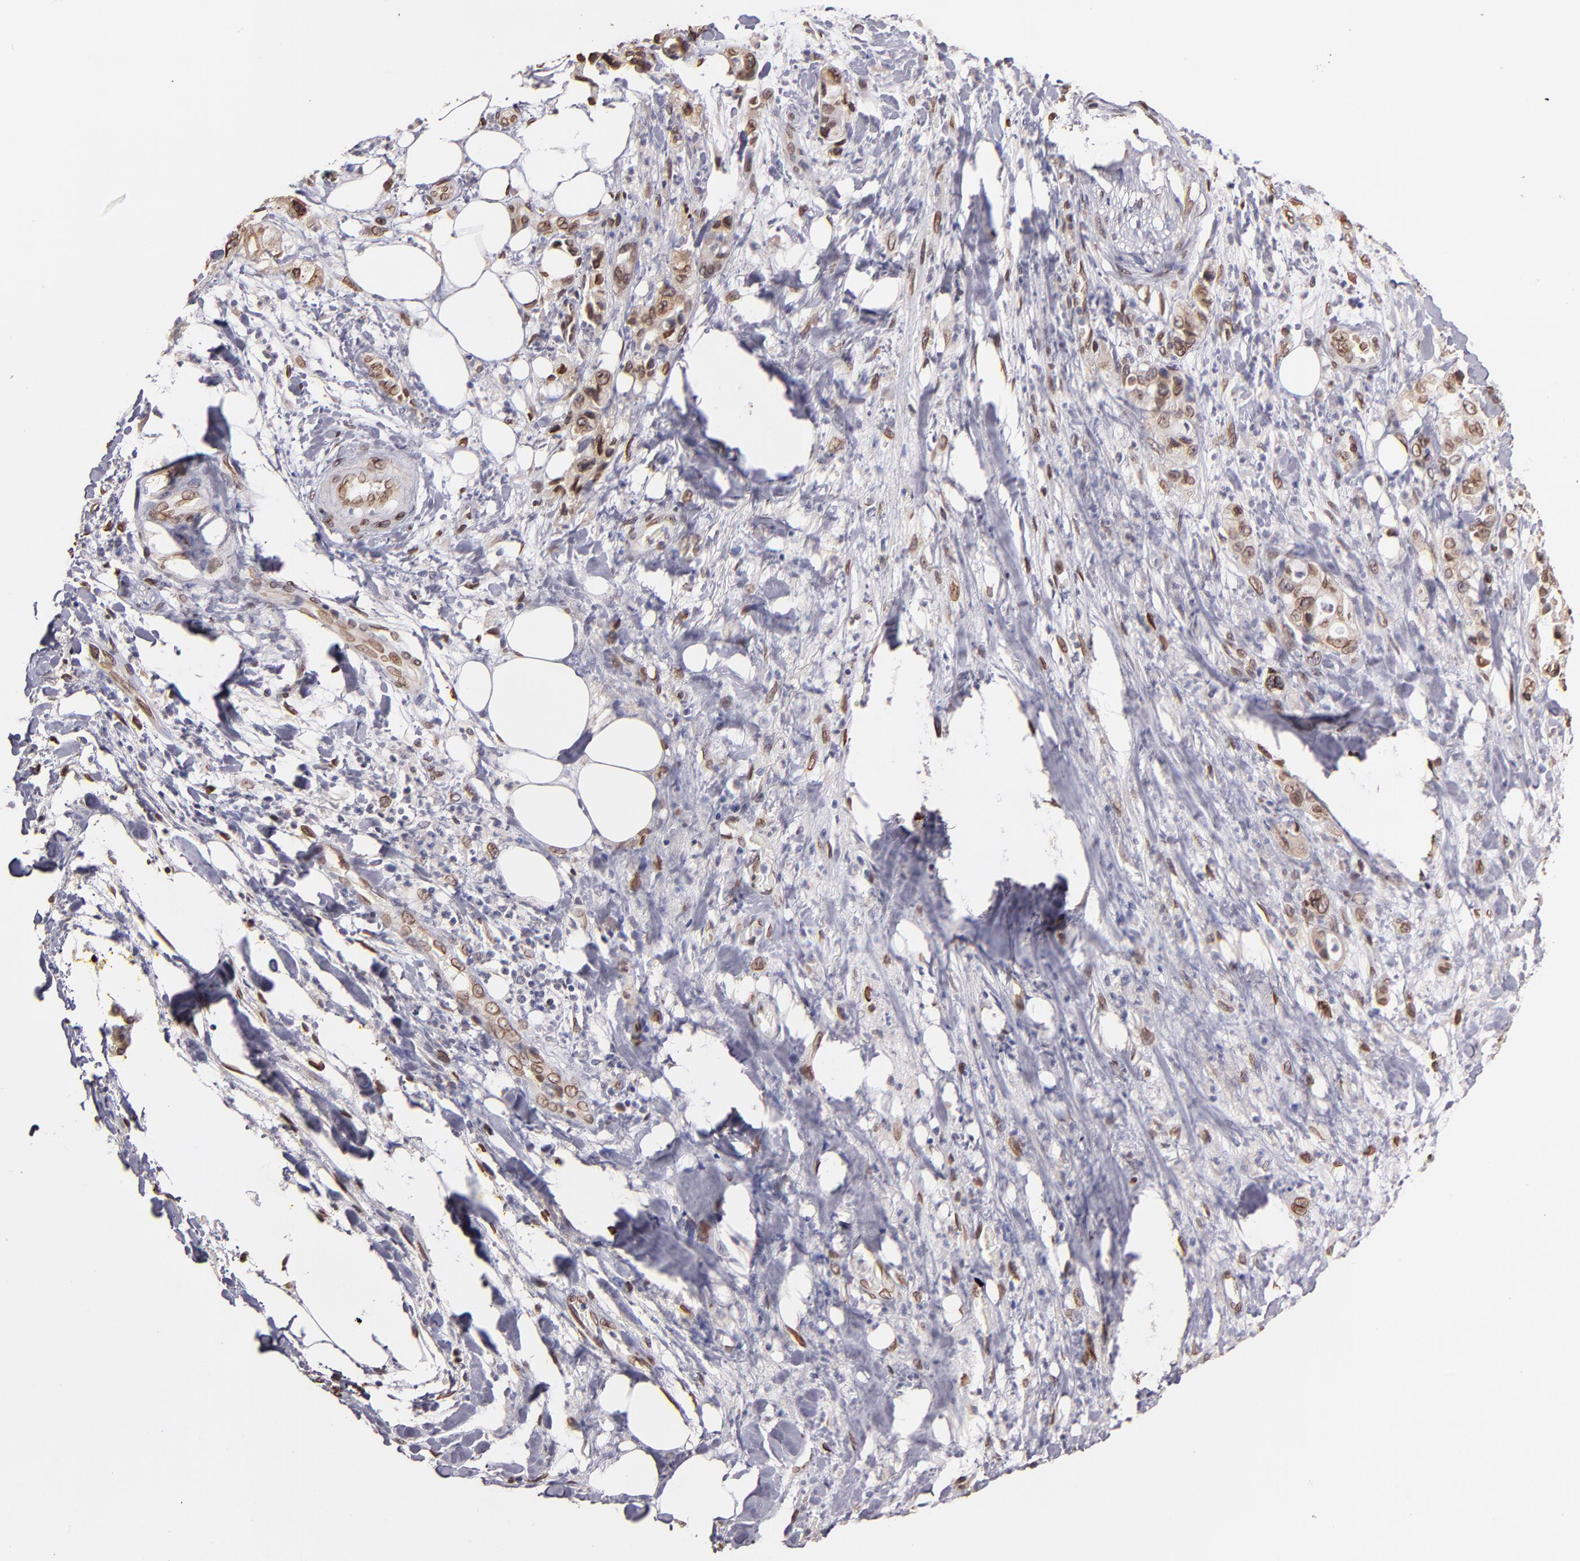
{"staining": {"intensity": "moderate", "quantity": ">75%", "location": "cytoplasmic/membranous,nuclear"}, "tissue": "pancreatic cancer", "cell_type": "Tumor cells", "image_type": "cancer", "snomed": [{"axis": "morphology", "description": "Adenocarcinoma, NOS"}, {"axis": "topography", "description": "Pancreas"}], "caption": "This is an image of immunohistochemistry staining of pancreatic cancer, which shows moderate positivity in the cytoplasmic/membranous and nuclear of tumor cells.", "gene": "PUM3", "patient": {"sex": "male", "age": 70}}